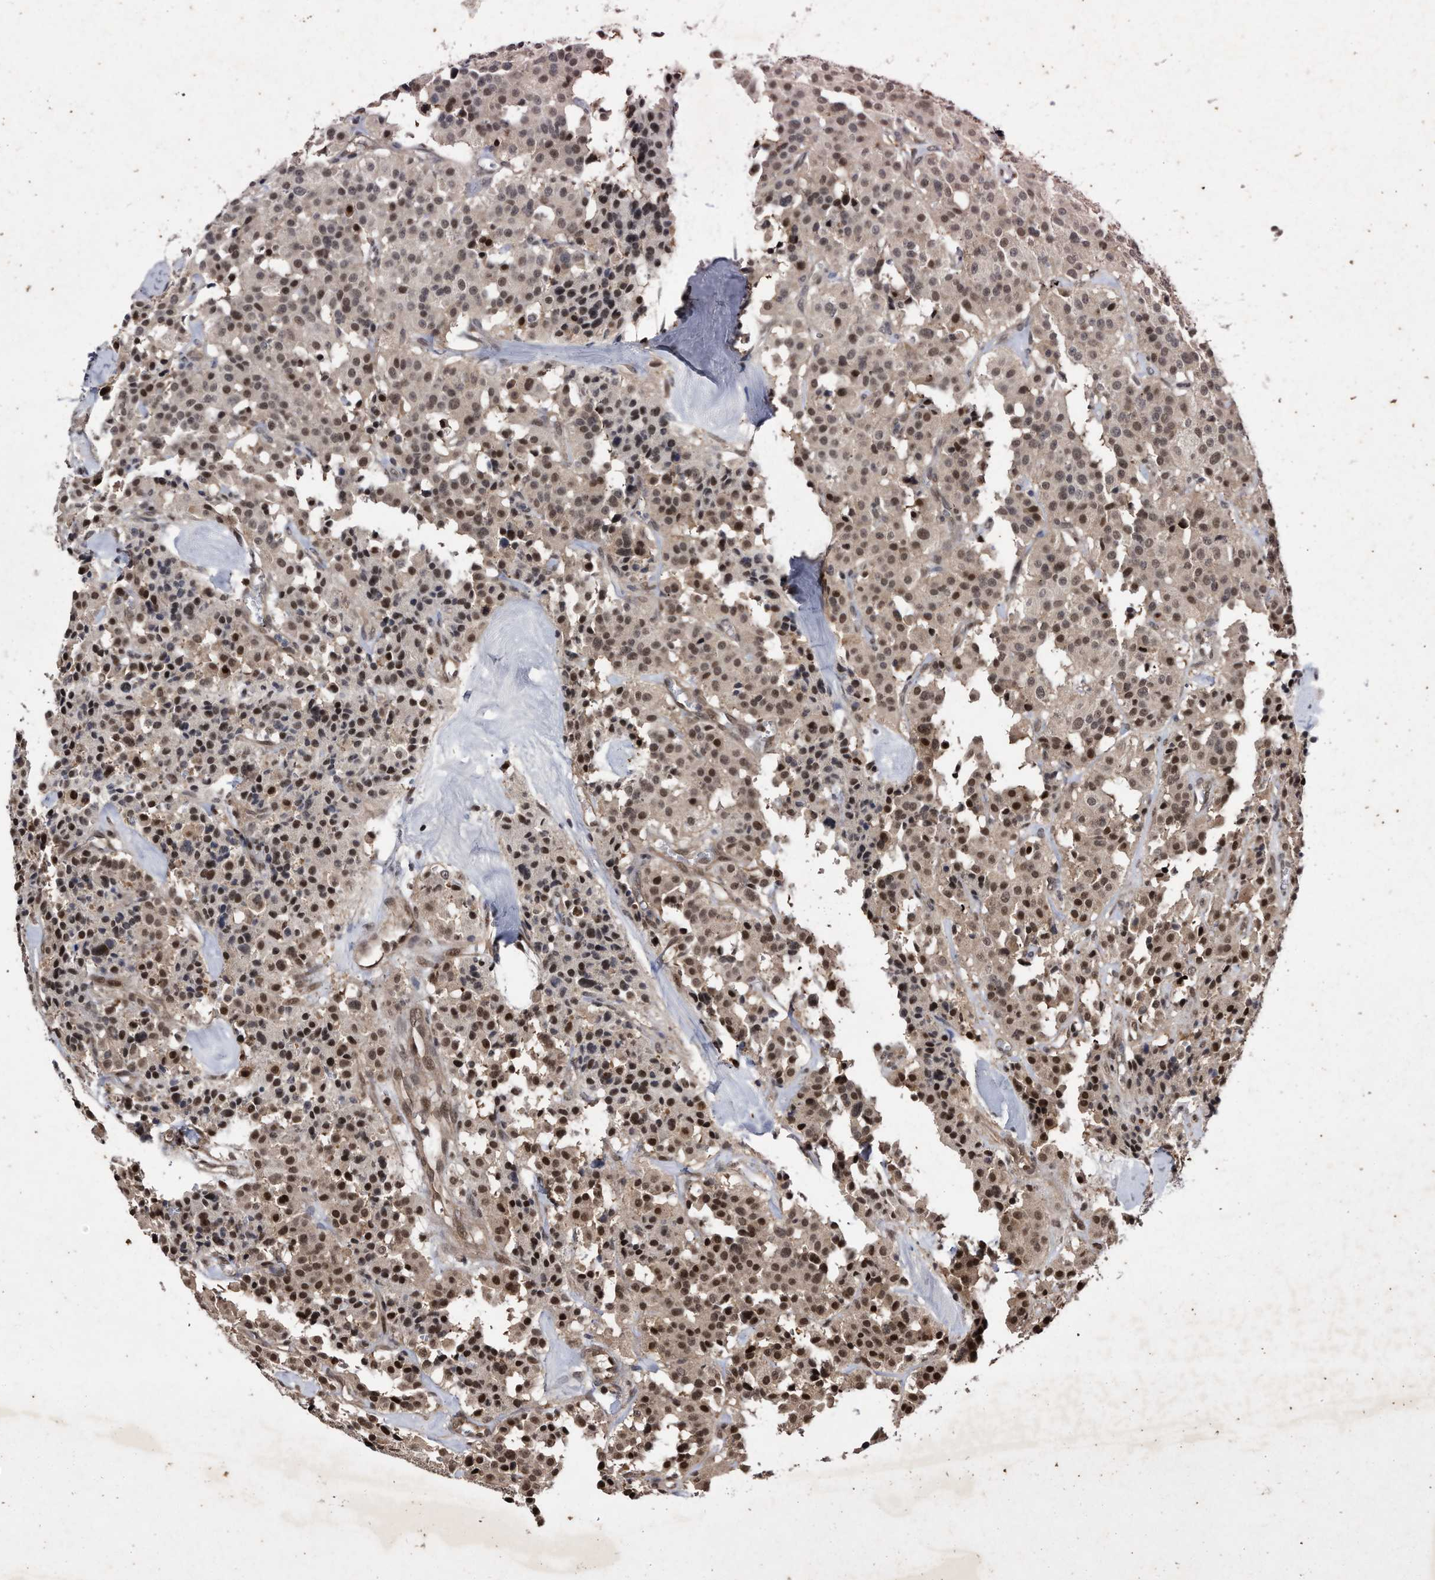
{"staining": {"intensity": "moderate", "quantity": ">75%", "location": "cytoplasmic/membranous,nuclear"}, "tissue": "carcinoid", "cell_type": "Tumor cells", "image_type": "cancer", "snomed": [{"axis": "morphology", "description": "Carcinoid, malignant, NOS"}, {"axis": "topography", "description": "Lung"}], "caption": "An image of human carcinoid stained for a protein shows moderate cytoplasmic/membranous and nuclear brown staining in tumor cells.", "gene": "RAD23B", "patient": {"sex": "male", "age": 30}}